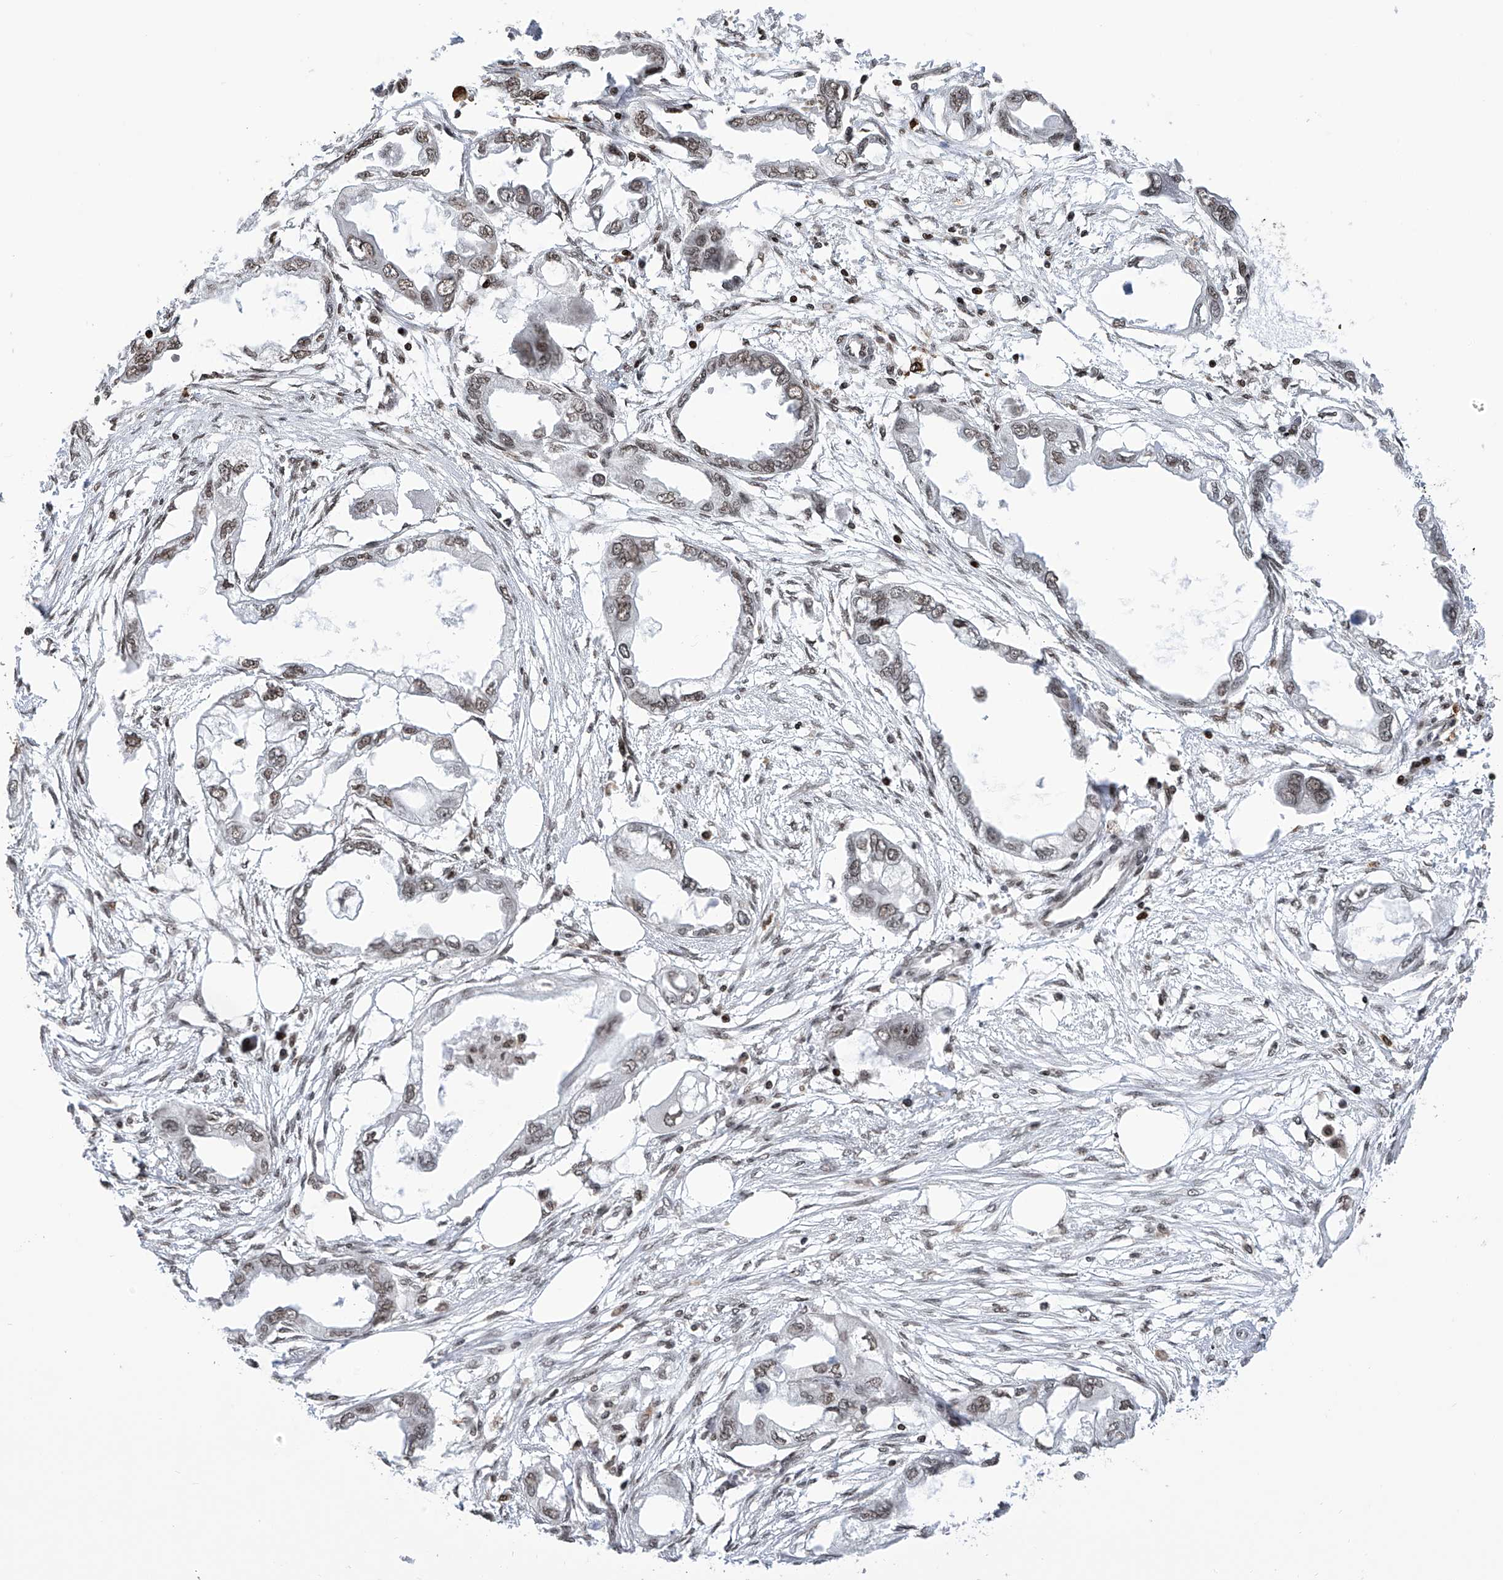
{"staining": {"intensity": "weak", "quantity": ">75%", "location": "nuclear"}, "tissue": "endometrial cancer", "cell_type": "Tumor cells", "image_type": "cancer", "snomed": [{"axis": "morphology", "description": "Adenocarcinoma, NOS"}, {"axis": "morphology", "description": "Adenocarcinoma, metastatic, NOS"}, {"axis": "topography", "description": "Adipose tissue"}, {"axis": "topography", "description": "Endometrium"}], "caption": "A histopathology image showing weak nuclear positivity in approximately >75% of tumor cells in endometrial cancer, as visualized by brown immunohistochemical staining.", "gene": "PAK1IP1", "patient": {"sex": "female", "age": 67}}